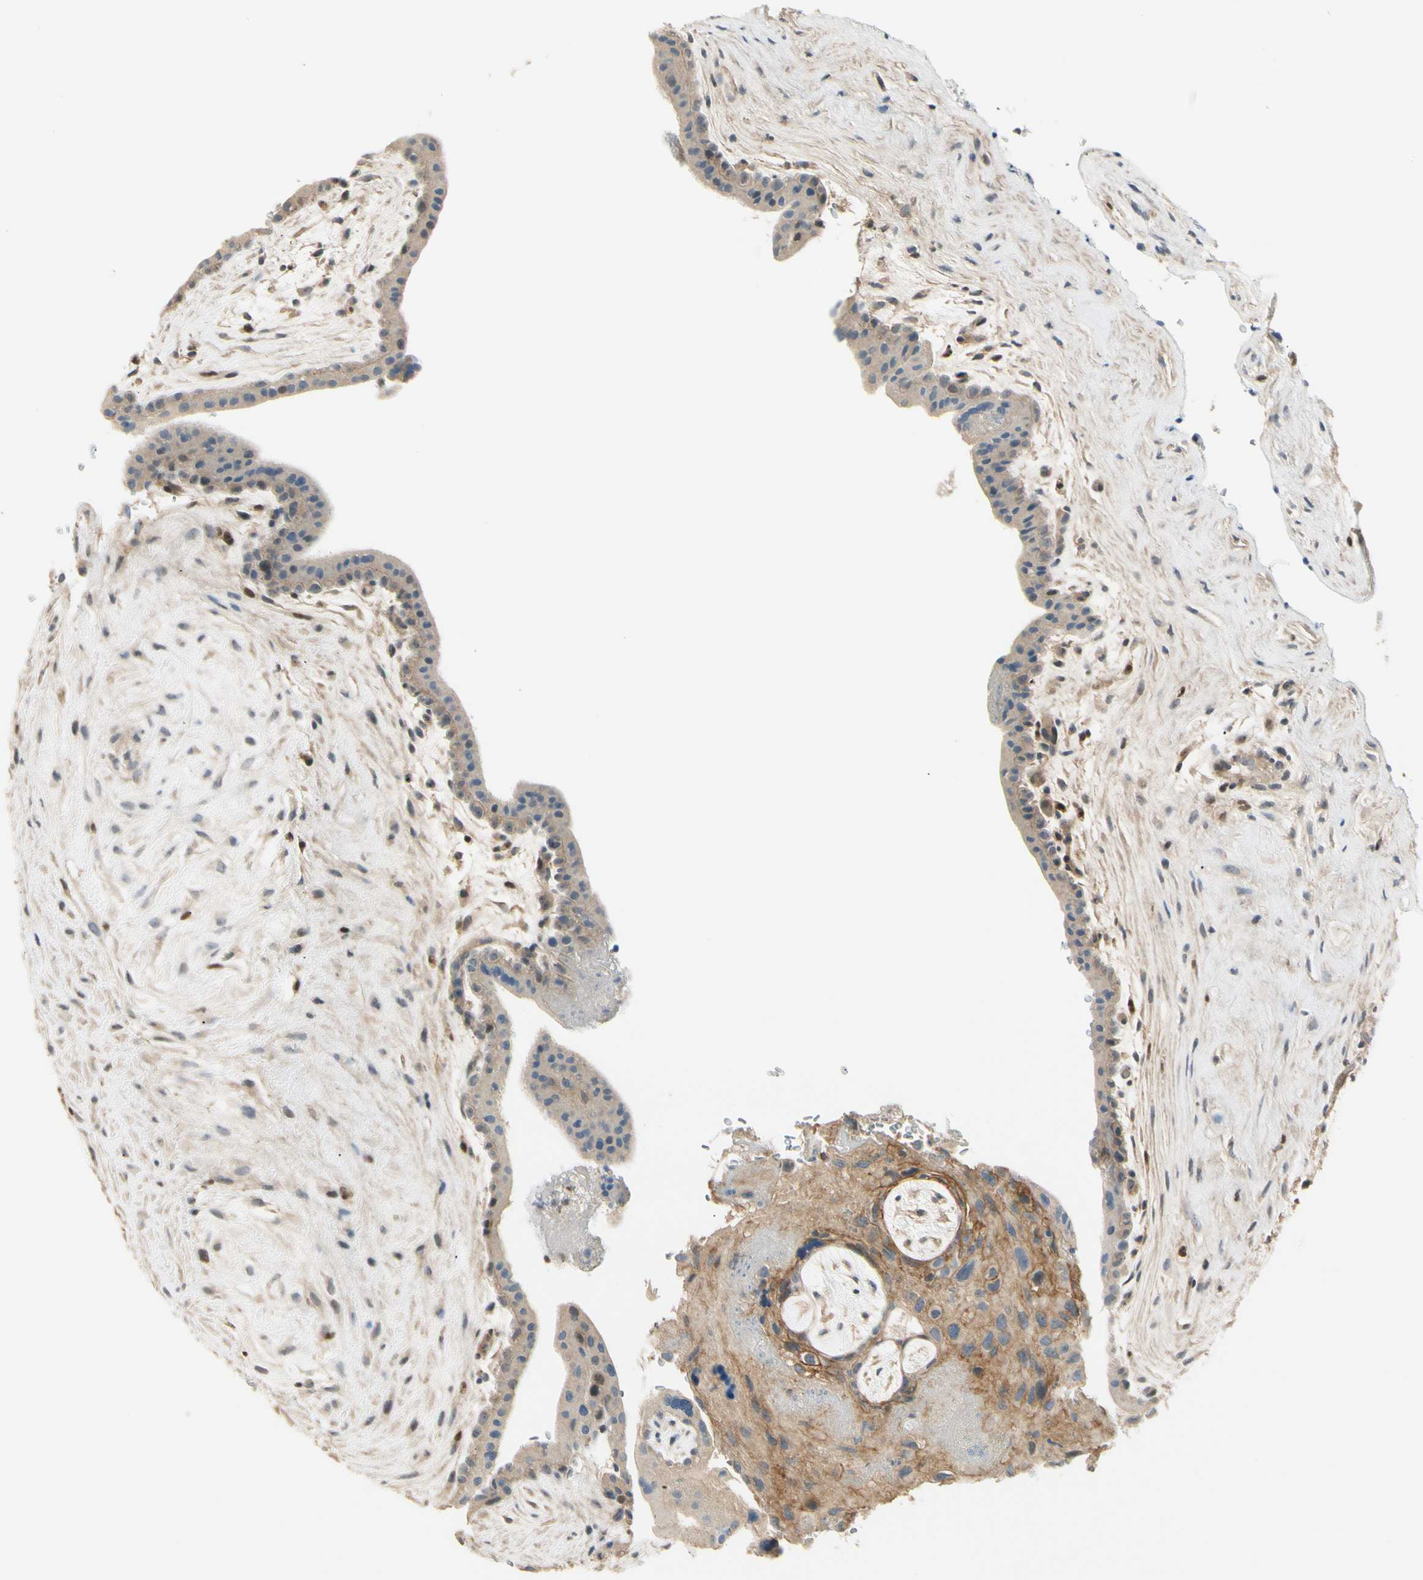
{"staining": {"intensity": "moderate", "quantity": ">75%", "location": "cytoplasmic/membranous"}, "tissue": "placenta", "cell_type": "Decidual cells", "image_type": "normal", "snomed": [{"axis": "morphology", "description": "Normal tissue, NOS"}, {"axis": "topography", "description": "Placenta"}], "caption": "Normal placenta exhibits moderate cytoplasmic/membranous staining in about >75% of decidual cells, visualized by immunohistochemistry. The protein is shown in brown color, while the nuclei are stained blue.", "gene": "NFYA", "patient": {"sex": "female", "age": 35}}